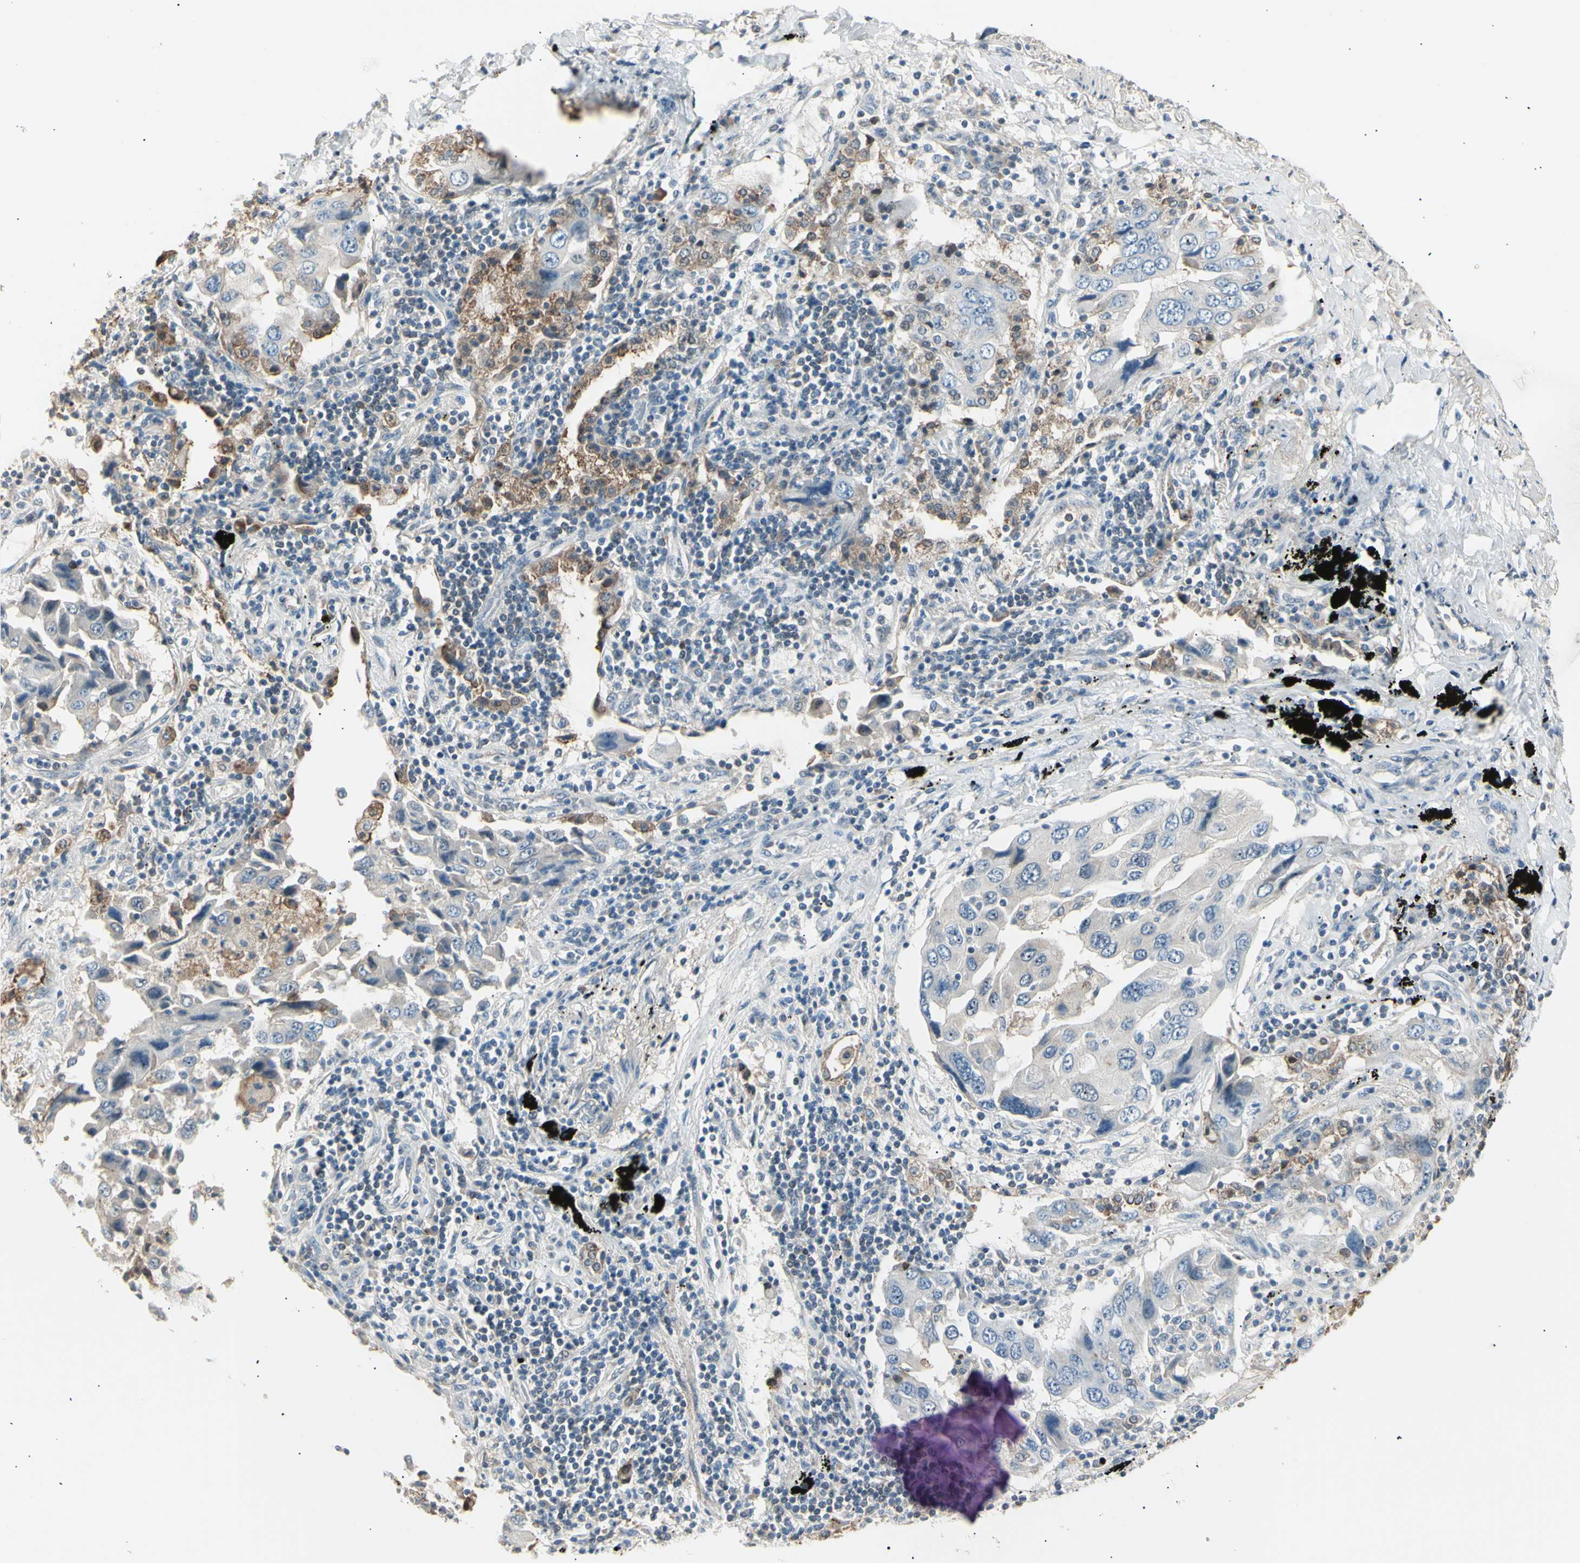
{"staining": {"intensity": "moderate", "quantity": "<25%", "location": "cytoplasmic/membranous"}, "tissue": "lung cancer", "cell_type": "Tumor cells", "image_type": "cancer", "snomed": [{"axis": "morphology", "description": "Adenocarcinoma, NOS"}, {"axis": "topography", "description": "Lung"}], "caption": "Moderate cytoplasmic/membranous expression is present in approximately <25% of tumor cells in adenocarcinoma (lung).", "gene": "LHPP", "patient": {"sex": "female", "age": 65}}